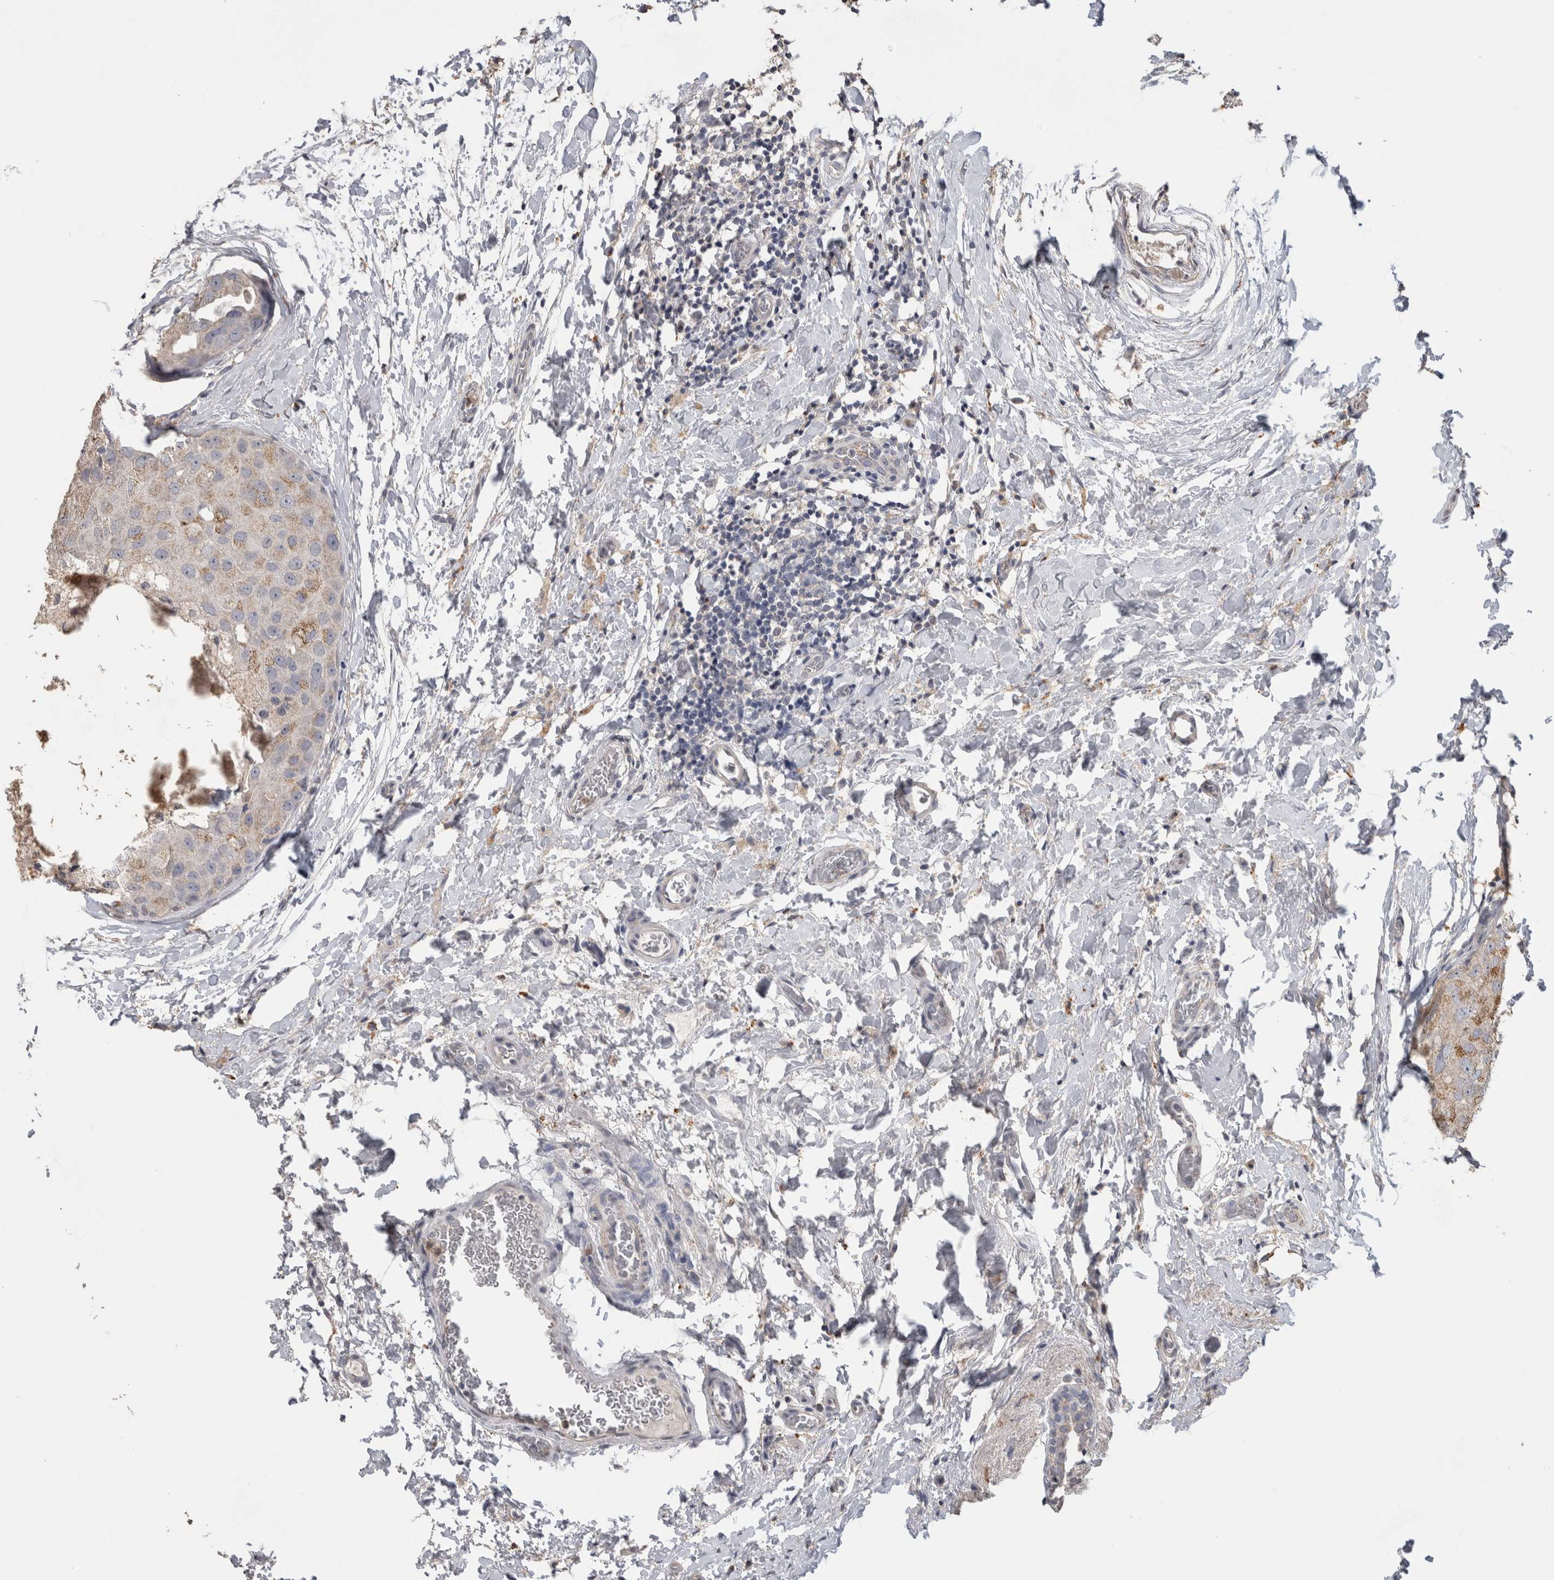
{"staining": {"intensity": "weak", "quantity": "25%-75%", "location": "cytoplasmic/membranous"}, "tissue": "breast cancer", "cell_type": "Tumor cells", "image_type": "cancer", "snomed": [{"axis": "morphology", "description": "Duct carcinoma"}, {"axis": "topography", "description": "Breast"}], "caption": "The image displays immunohistochemical staining of intraductal carcinoma (breast). There is weak cytoplasmic/membranous staining is present in about 25%-75% of tumor cells.", "gene": "CNTFR", "patient": {"sex": "female", "age": 62}}